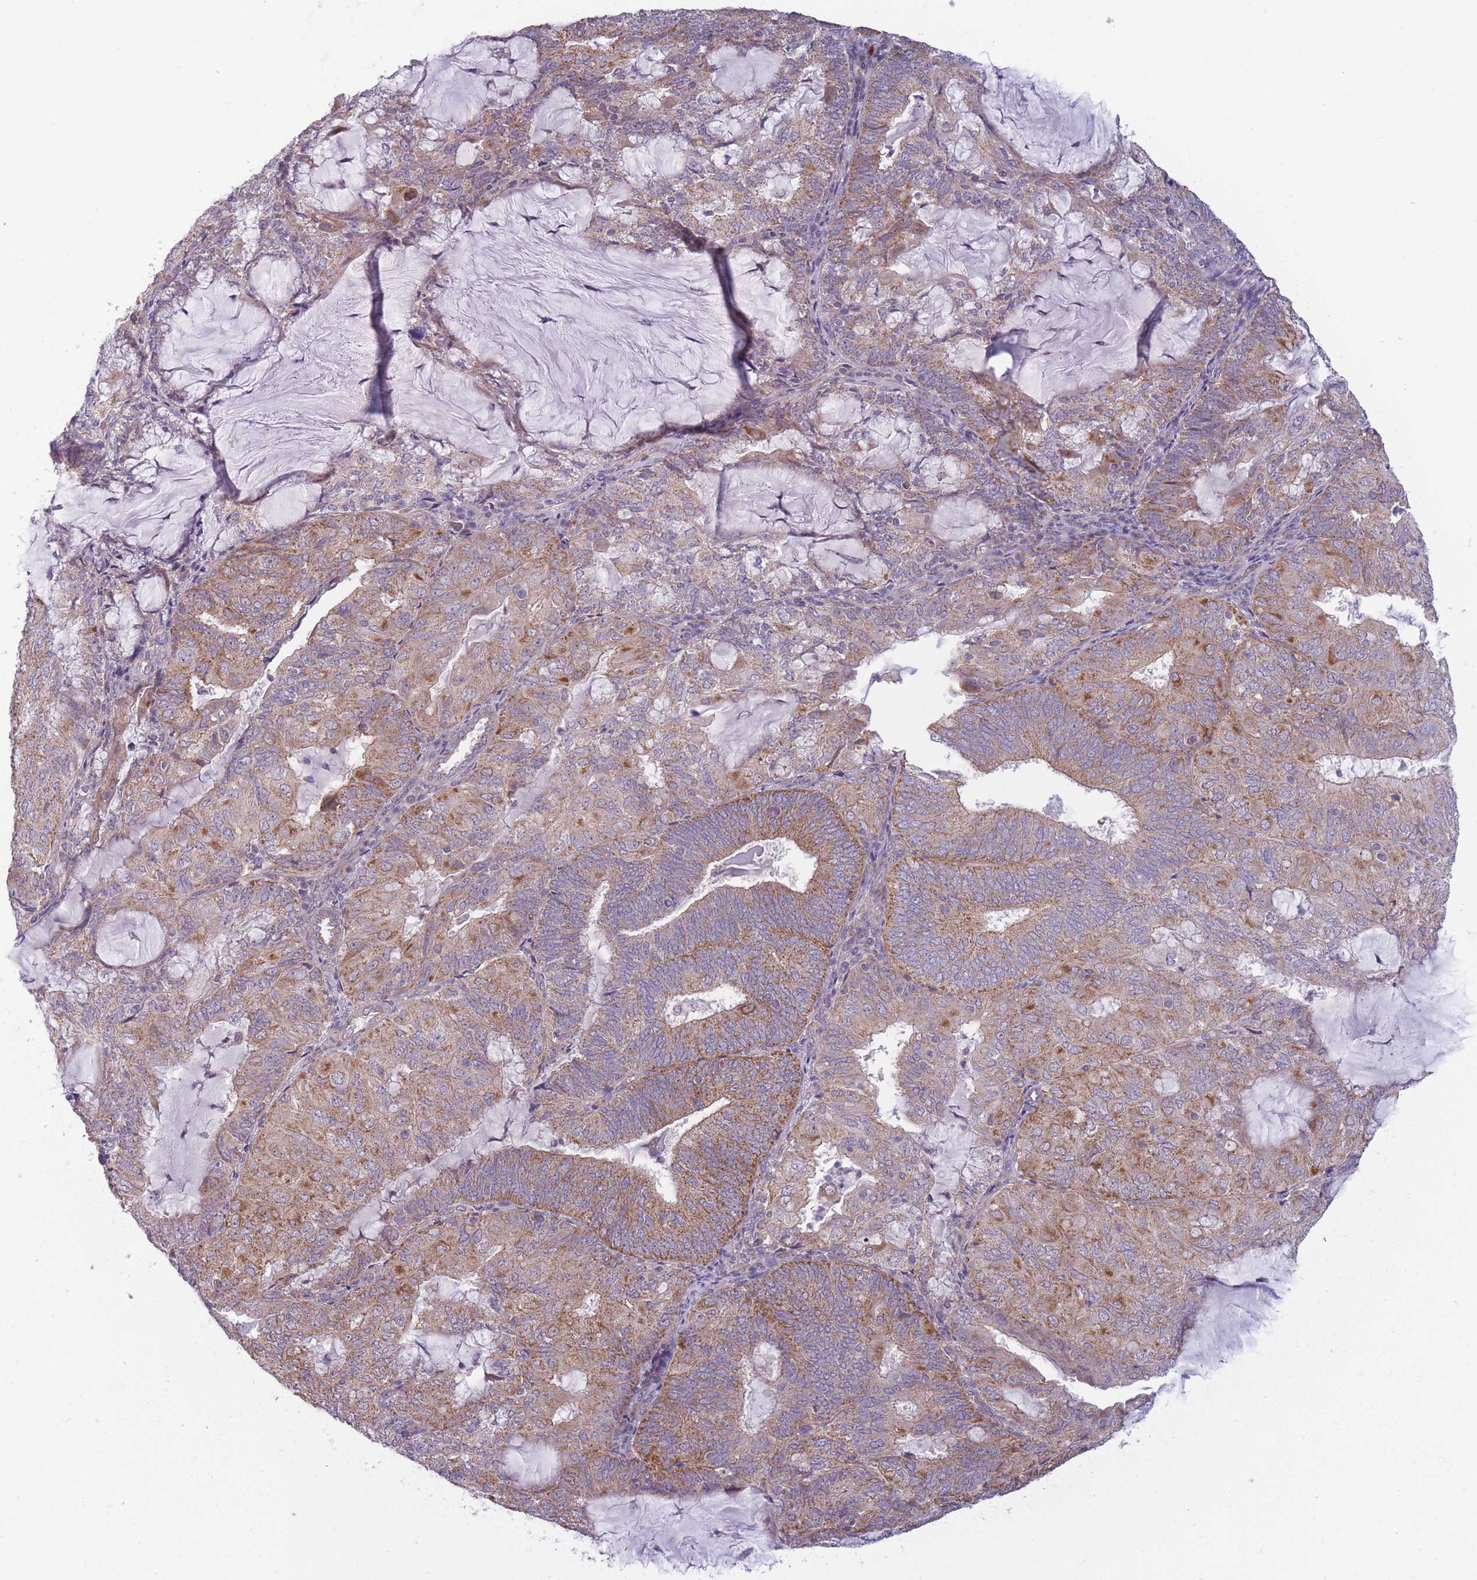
{"staining": {"intensity": "moderate", "quantity": ">75%", "location": "cytoplasmic/membranous"}, "tissue": "endometrial cancer", "cell_type": "Tumor cells", "image_type": "cancer", "snomed": [{"axis": "morphology", "description": "Adenocarcinoma, NOS"}, {"axis": "topography", "description": "Endometrium"}], "caption": "High-power microscopy captured an immunohistochemistry image of endometrial cancer, revealing moderate cytoplasmic/membranous expression in about >75% of tumor cells.", "gene": "MRPS18C", "patient": {"sex": "female", "age": 81}}